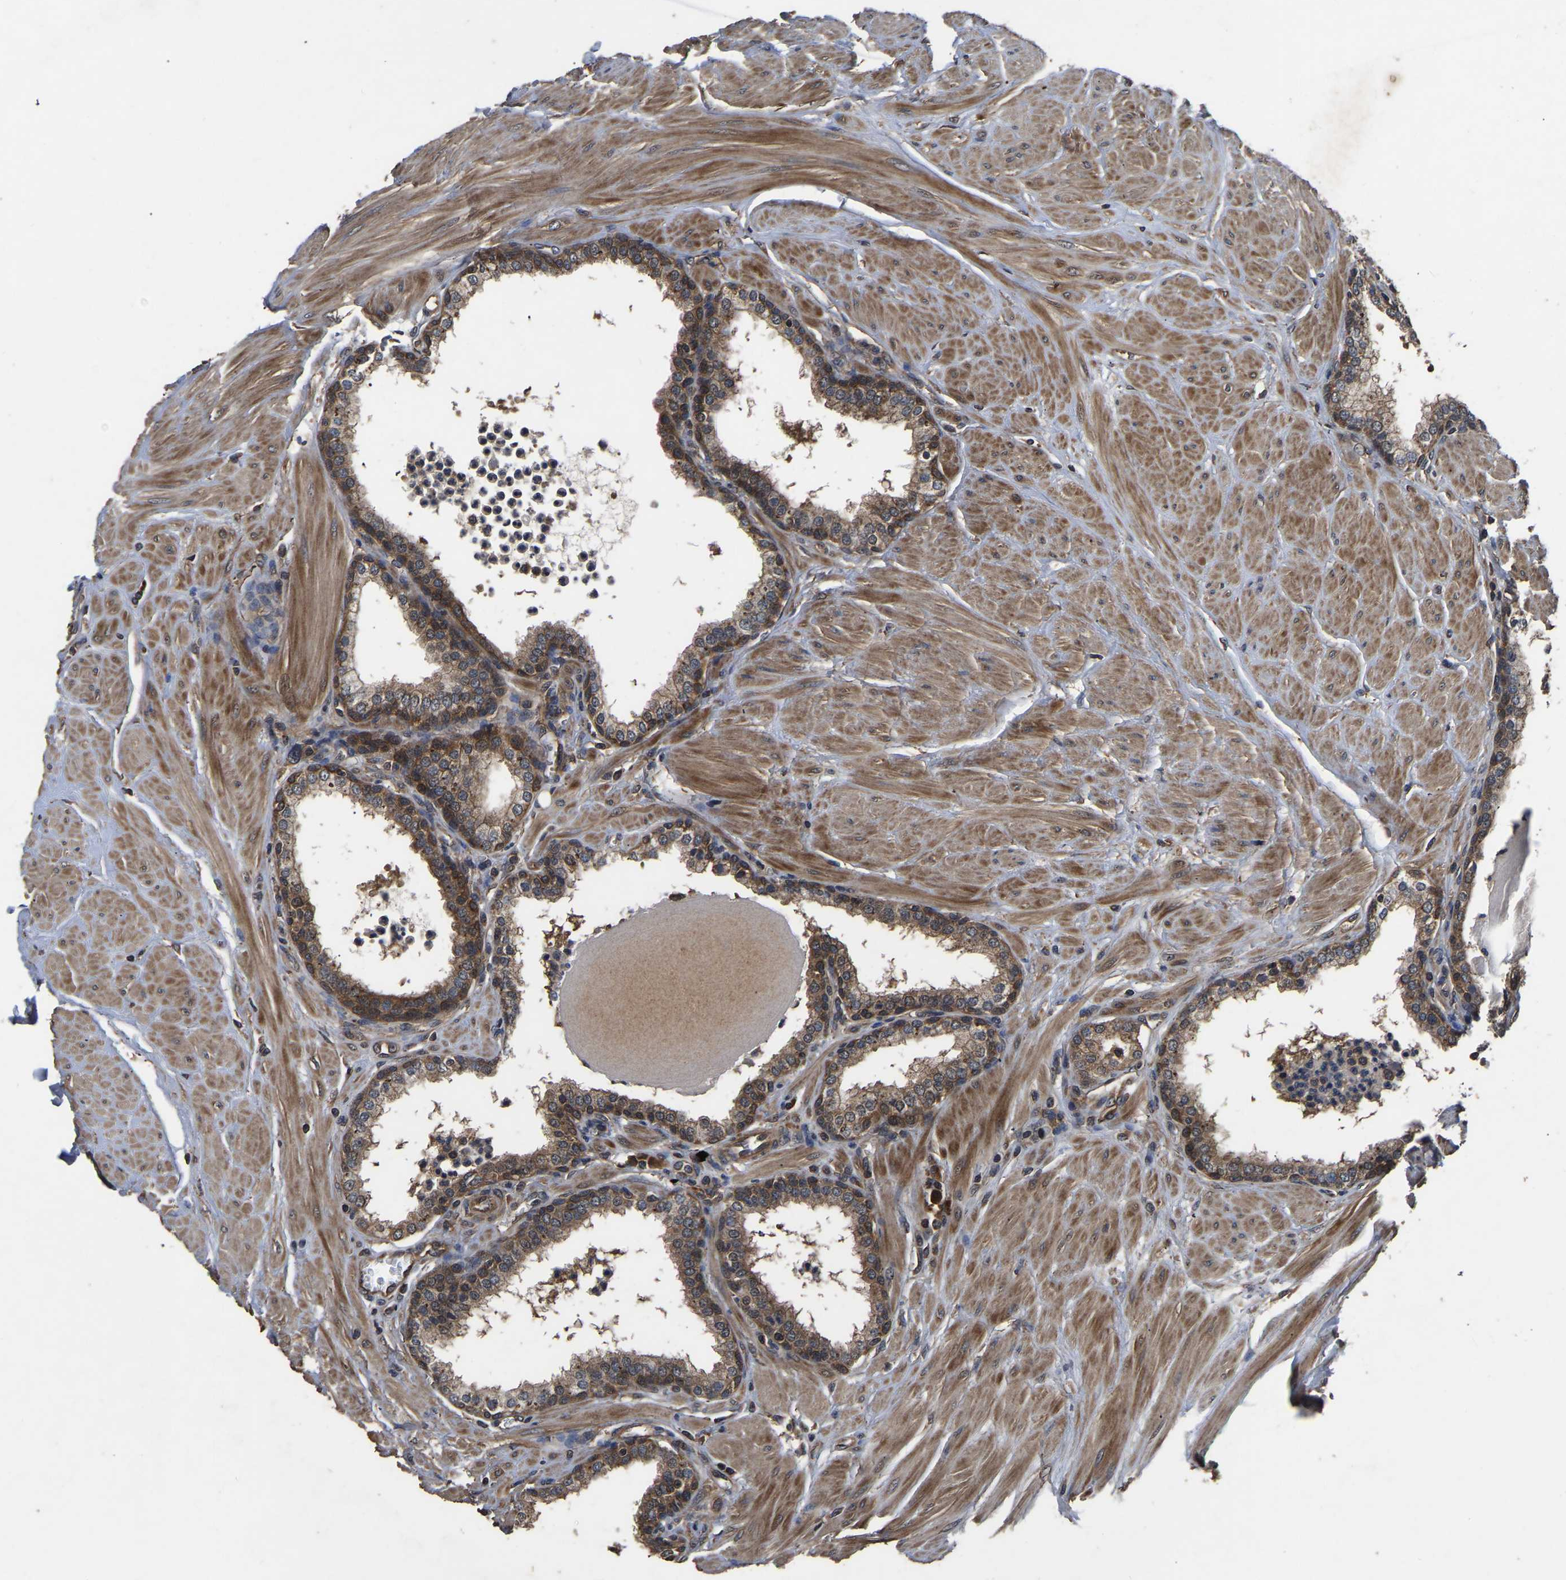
{"staining": {"intensity": "moderate", "quantity": ">75%", "location": "cytoplasmic/membranous"}, "tissue": "prostate", "cell_type": "Glandular cells", "image_type": "normal", "snomed": [{"axis": "morphology", "description": "Normal tissue, NOS"}, {"axis": "topography", "description": "Prostate"}], "caption": "Immunohistochemistry (IHC) (DAB (3,3'-diaminobenzidine)) staining of benign human prostate shows moderate cytoplasmic/membranous protein staining in approximately >75% of glandular cells. (Stains: DAB (3,3'-diaminobenzidine) in brown, nuclei in blue, Microscopy: brightfield microscopy at high magnification).", "gene": "CRYZL1", "patient": {"sex": "male", "age": 51}}